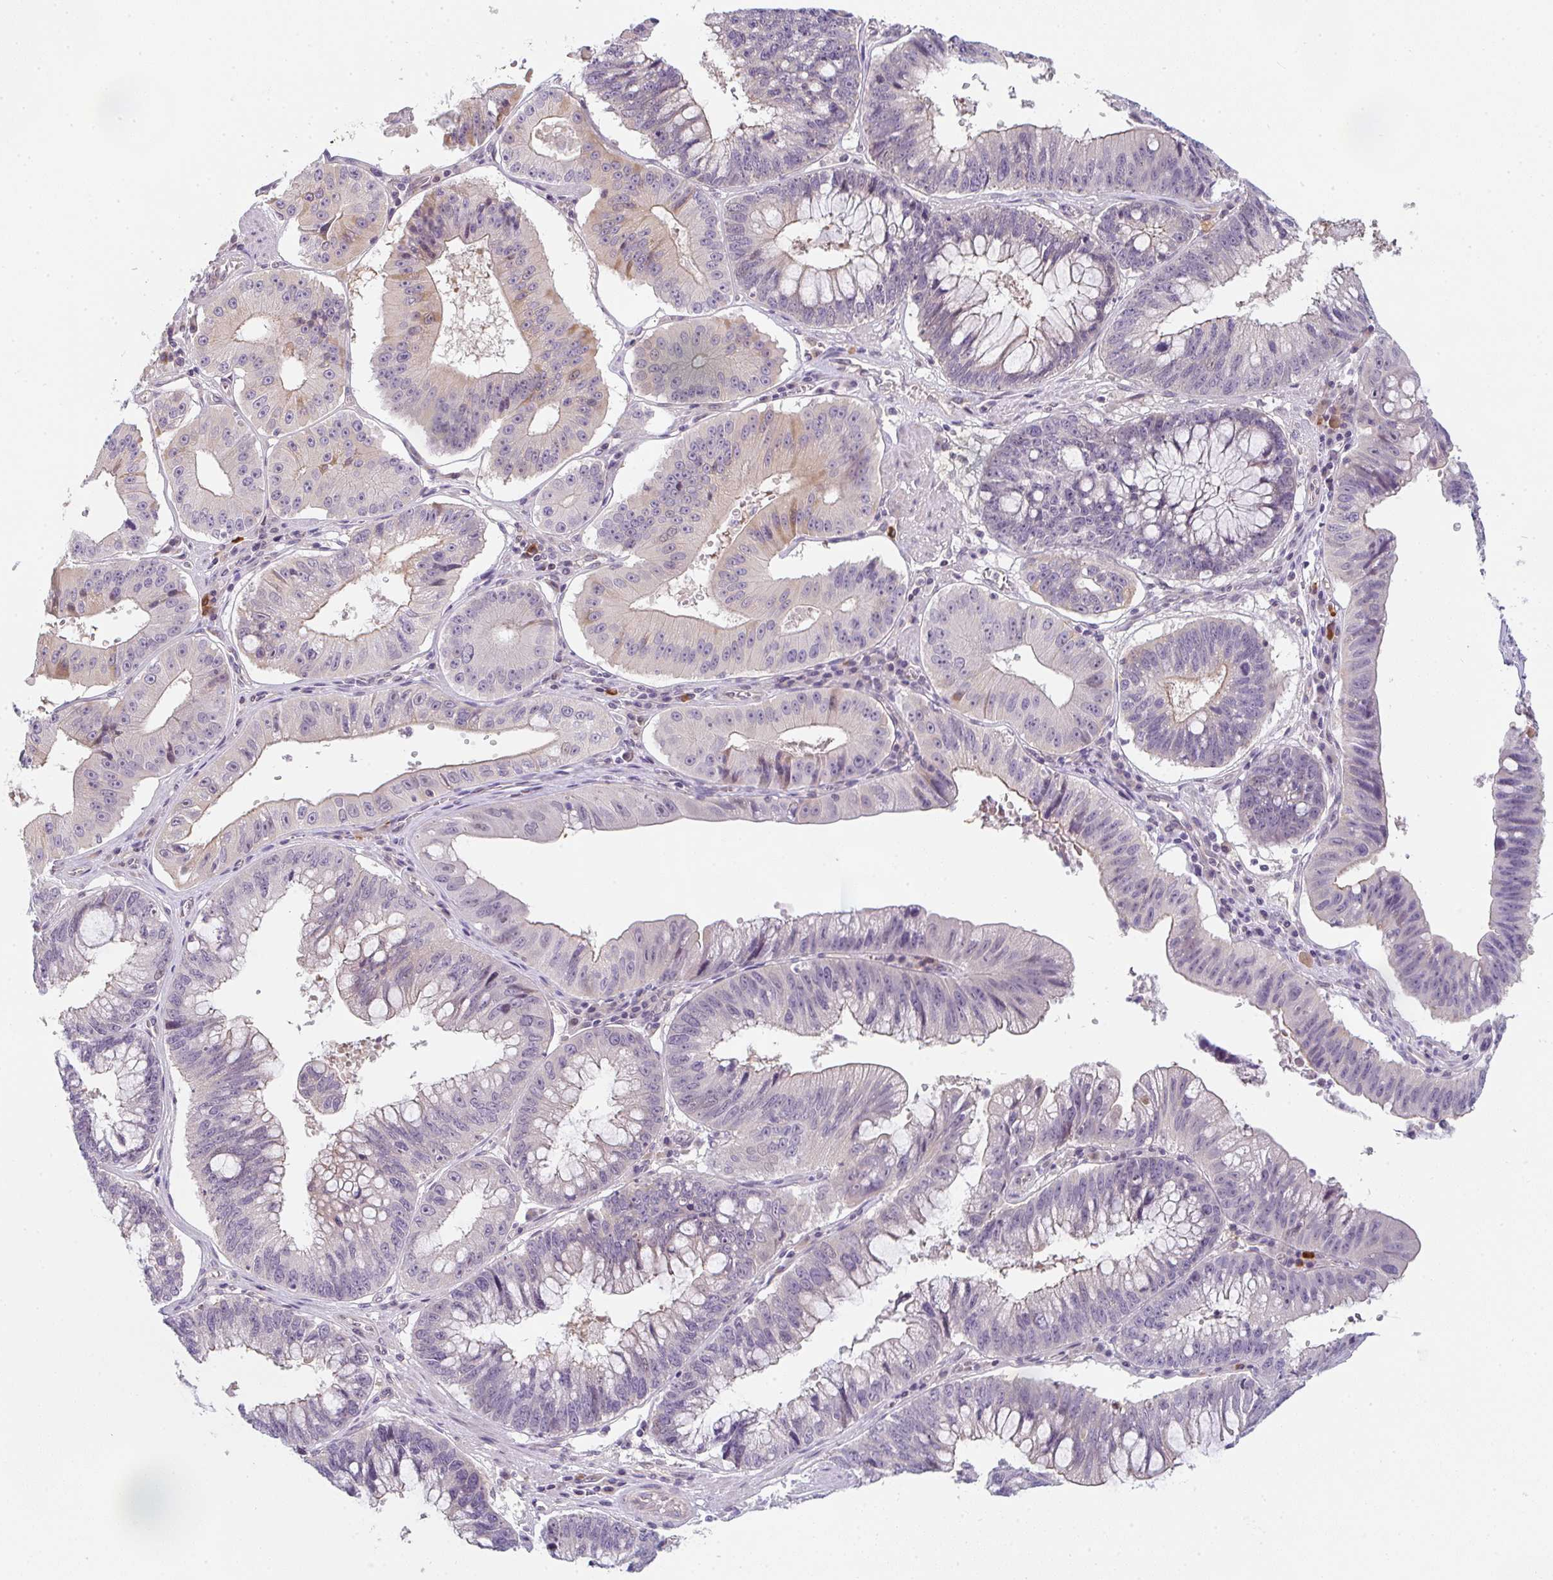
{"staining": {"intensity": "moderate", "quantity": "<25%", "location": "cytoplasmic/membranous"}, "tissue": "stomach cancer", "cell_type": "Tumor cells", "image_type": "cancer", "snomed": [{"axis": "morphology", "description": "Adenocarcinoma, NOS"}, {"axis": "topography", "description": "Stomach"}], "caption": "Protein analysis of stomach cancer (adenocarcinoma) tissue displays moderate cytoplasmic/membranous expression in about <25% of tumor cells.", "gene": "TNFRSF10A", "patient": {"sex": "male", "age": 59}}